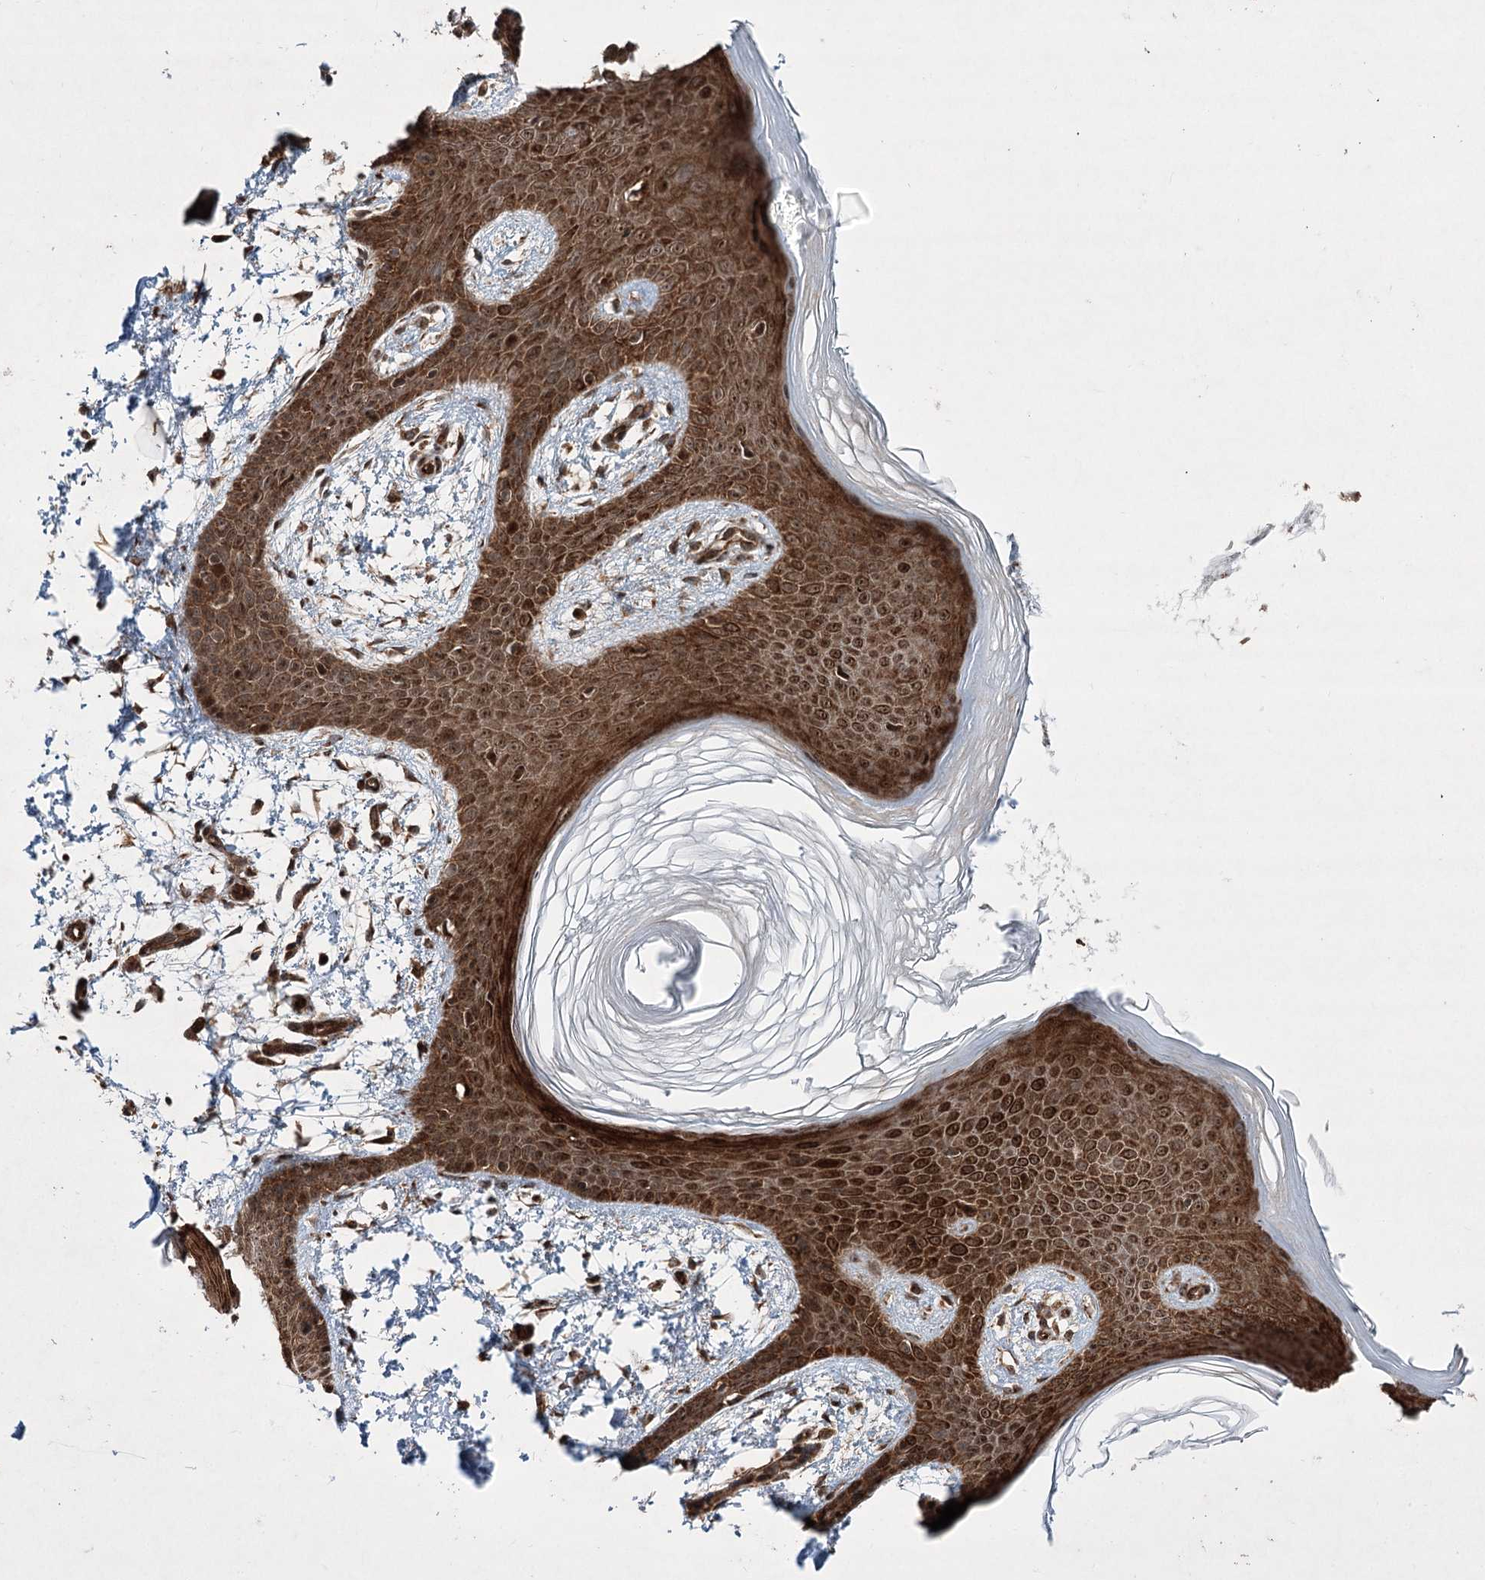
{"staining": {"intensity": "strong", "quantity": ">75%", "location": "cytoplasmic/membranous,nuclear"}, "tissue": "skin", "cell_type": "Fibroblasts", "image_type": "normal", "snomed": [{"axis": "morphology", "description": "Normal tissue, NOS"}, {"axis": "topography", "description": "Skin"}], "caption": "Skin stained with a brown dye shows strong cytoplasmic/membranous,nuclear positive expression in about >75% of fibroblasts.", "gene": "SERINC5", "patient": {"sex": "male", "age": 36}}